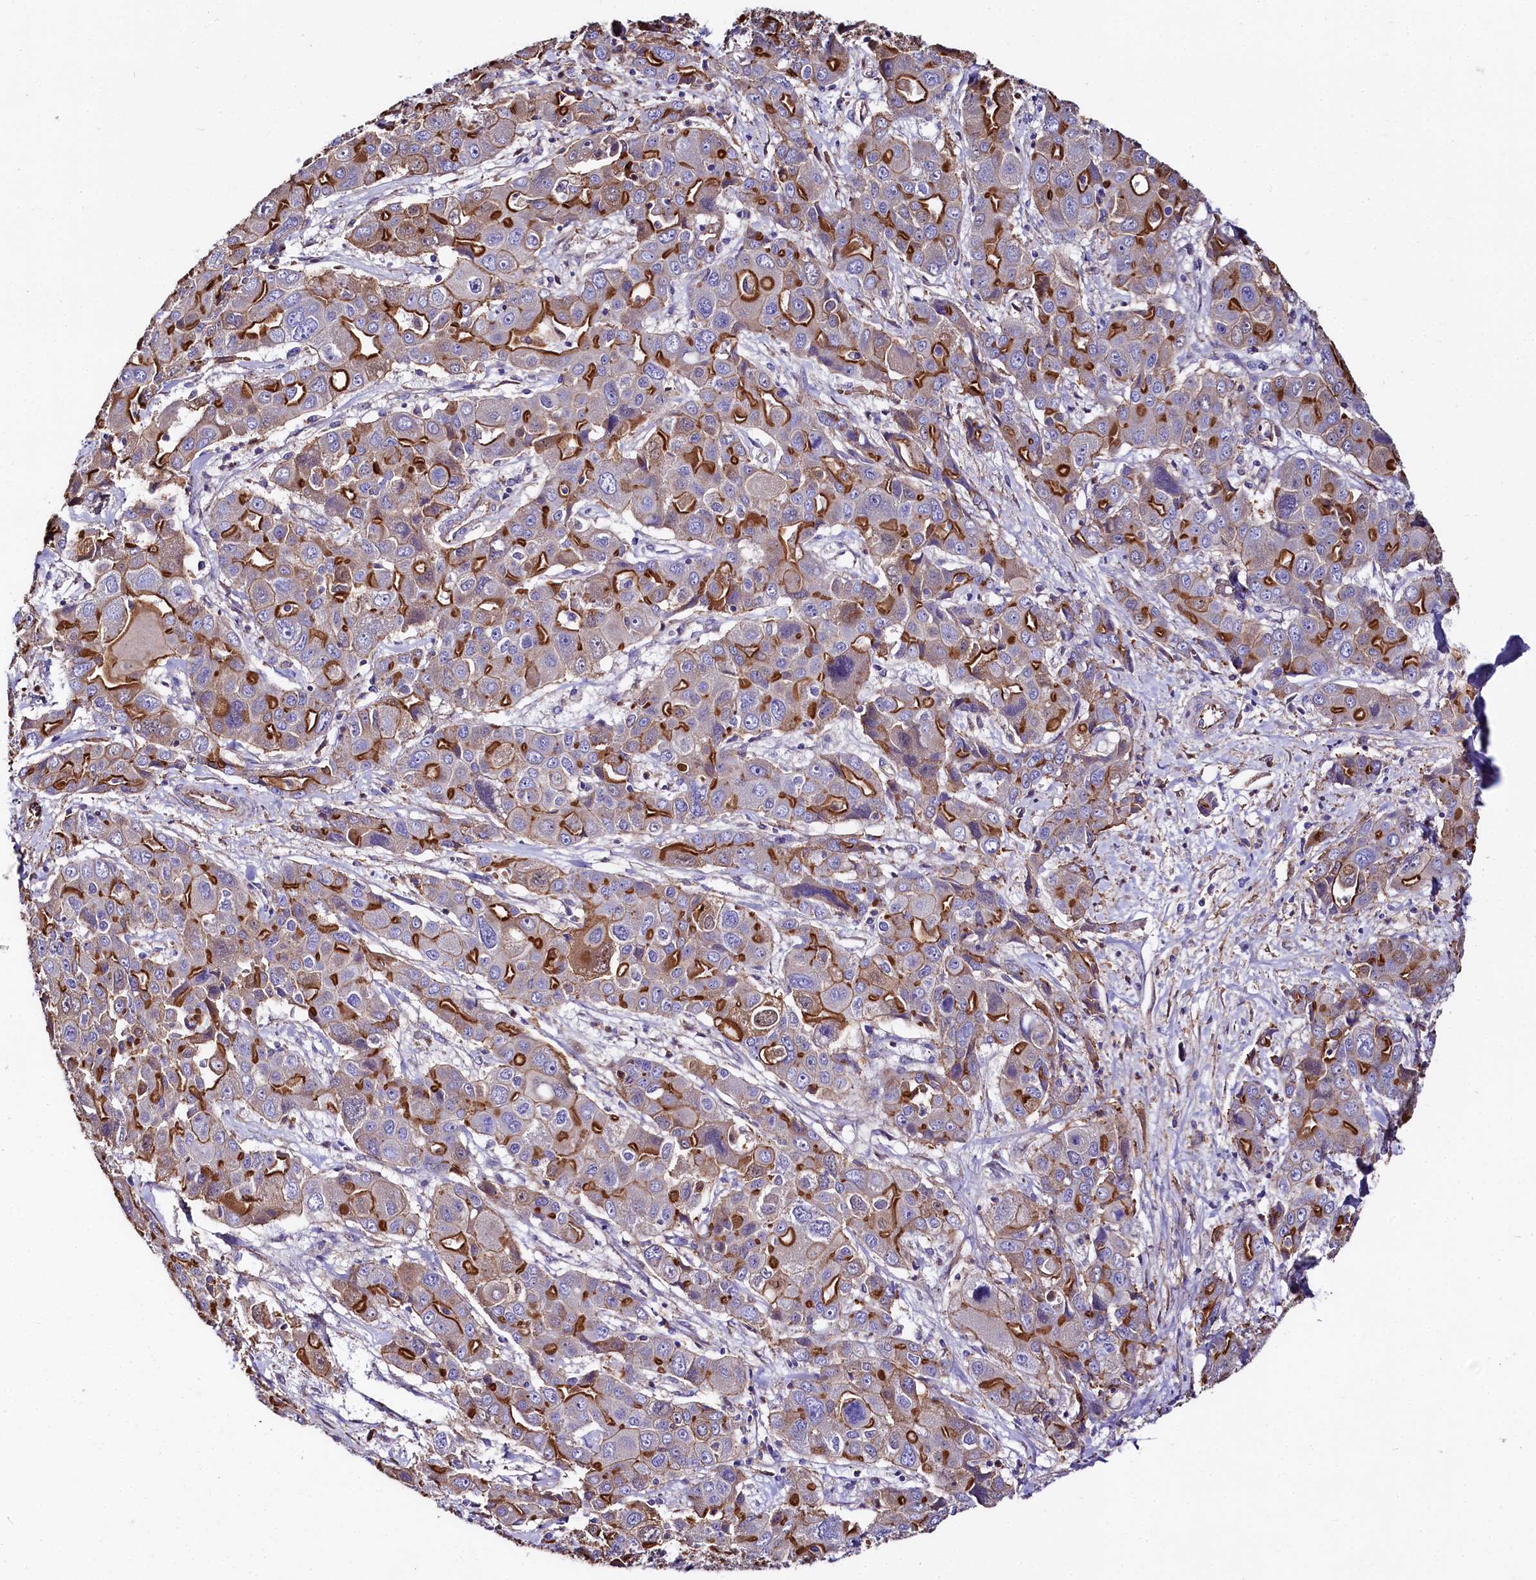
{"staining": {"intensity": "strong", "quantity": "25%-75%", "location": "cytoplasmic/membranous"}, "tissue": "liver cancer", "cell_type": "Tumor cells", "image_type": "cancer", "snomed": [{"axis": "morphology", "description": "Cholangiocarcinoma"}, {"axis": "topography", "description": "Liver"}], "caption": "Immunohistochemical staining of human liver cancer exhibits strong cytoplasmic/membranous protein positivity in about 25%-75% of tumor cells.", "gene": "FCHSD2", "patient": {"sex": "male", "age": 67}}